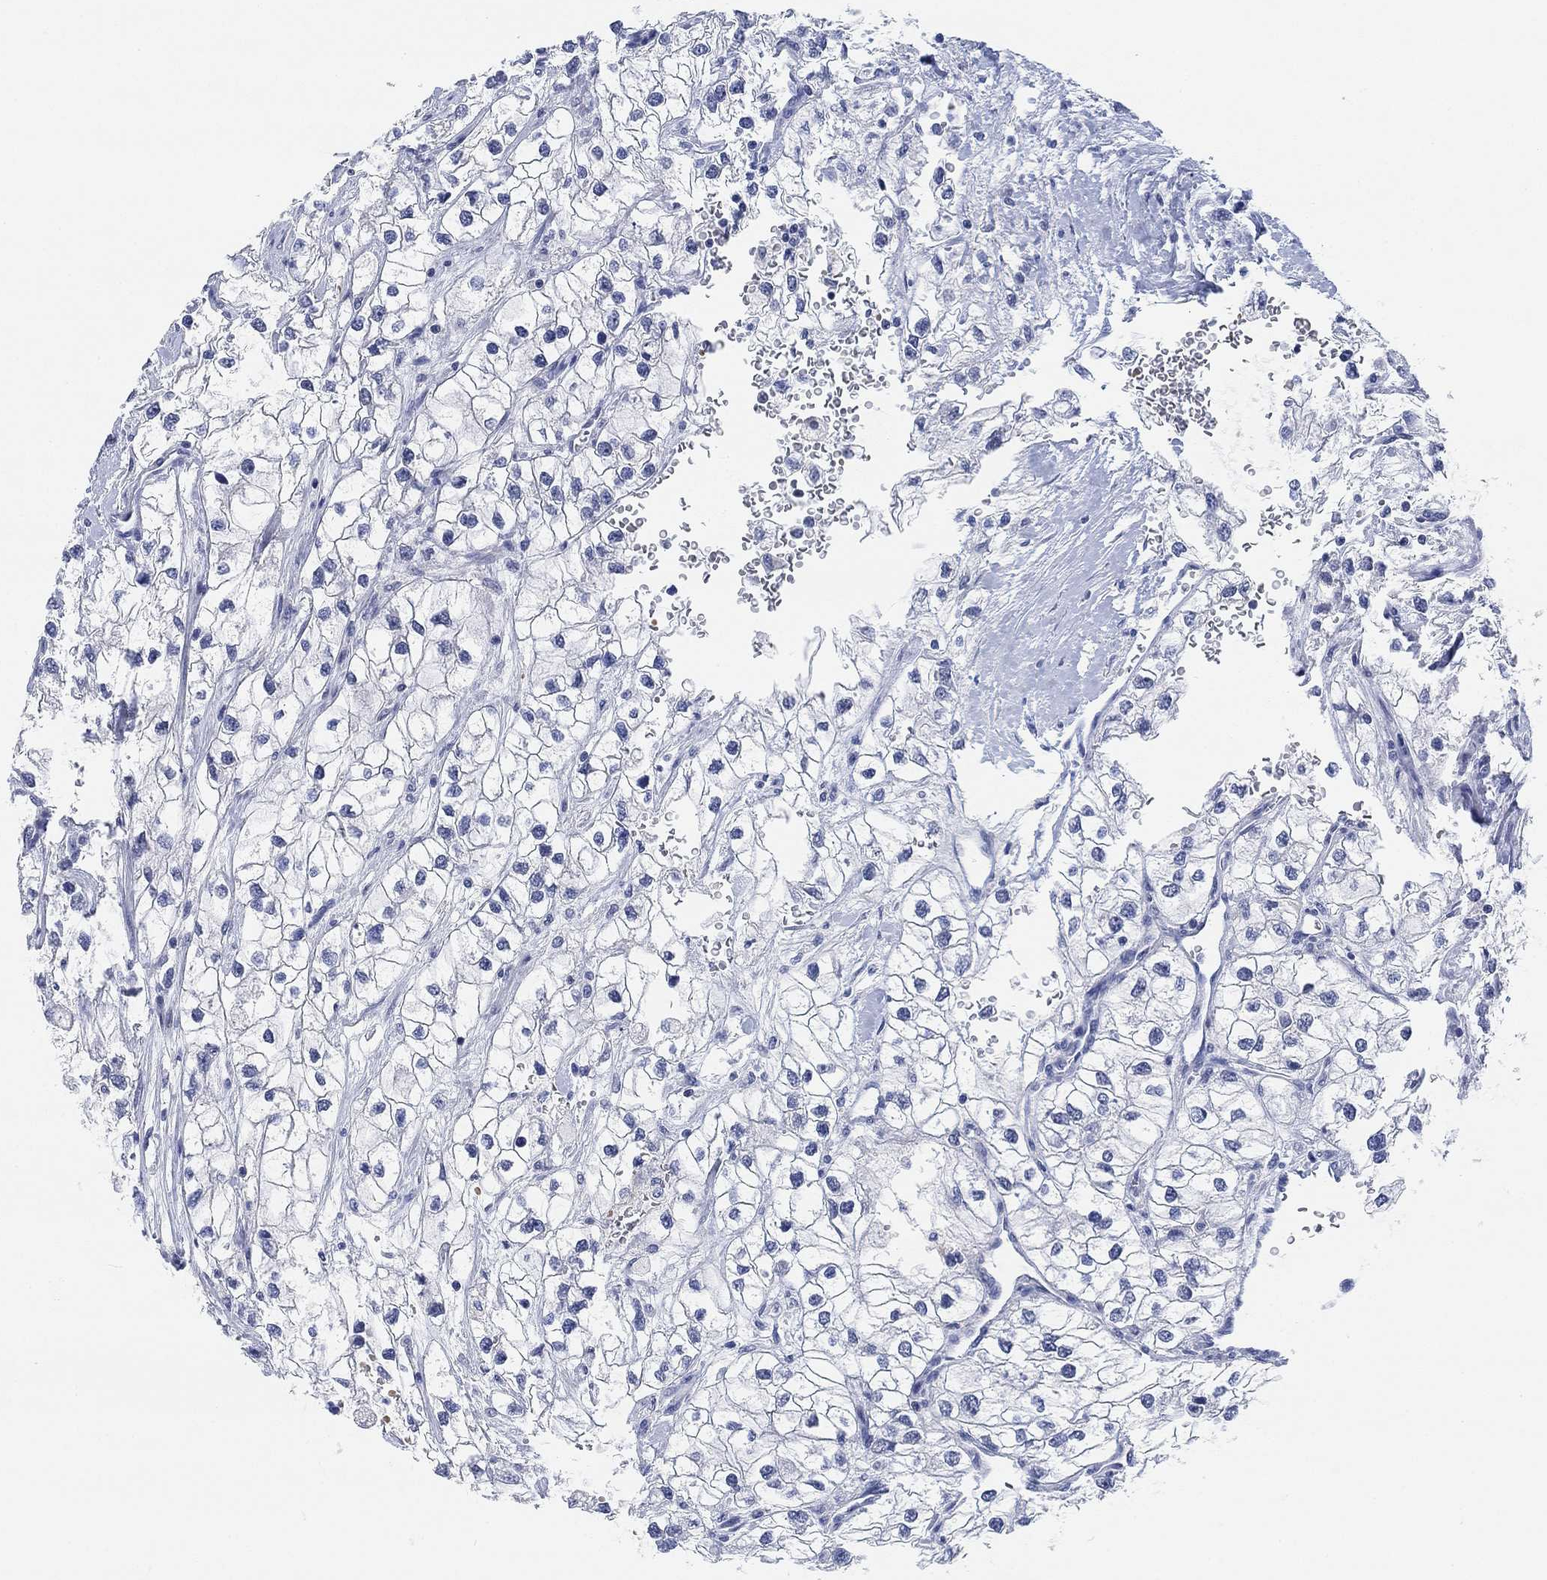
{"staining": {"intensity": "negative", "quantity": "none", "location": "none"}, "tissue": "renal cancer", "cell_type": "Tumor cells", "image_type": "cancer", "snomed": [{"axis": "morphology", "description": "Adenocarcinoma, NOS"}, {"axis": "topography", "description": "Kidney"}], "caption": "A histopathology image of human adenocarcinoma (renal) is negative for staining in tumor cells.", "gene": "PAX6", "patient": {"sex": "male", "age": 59}}